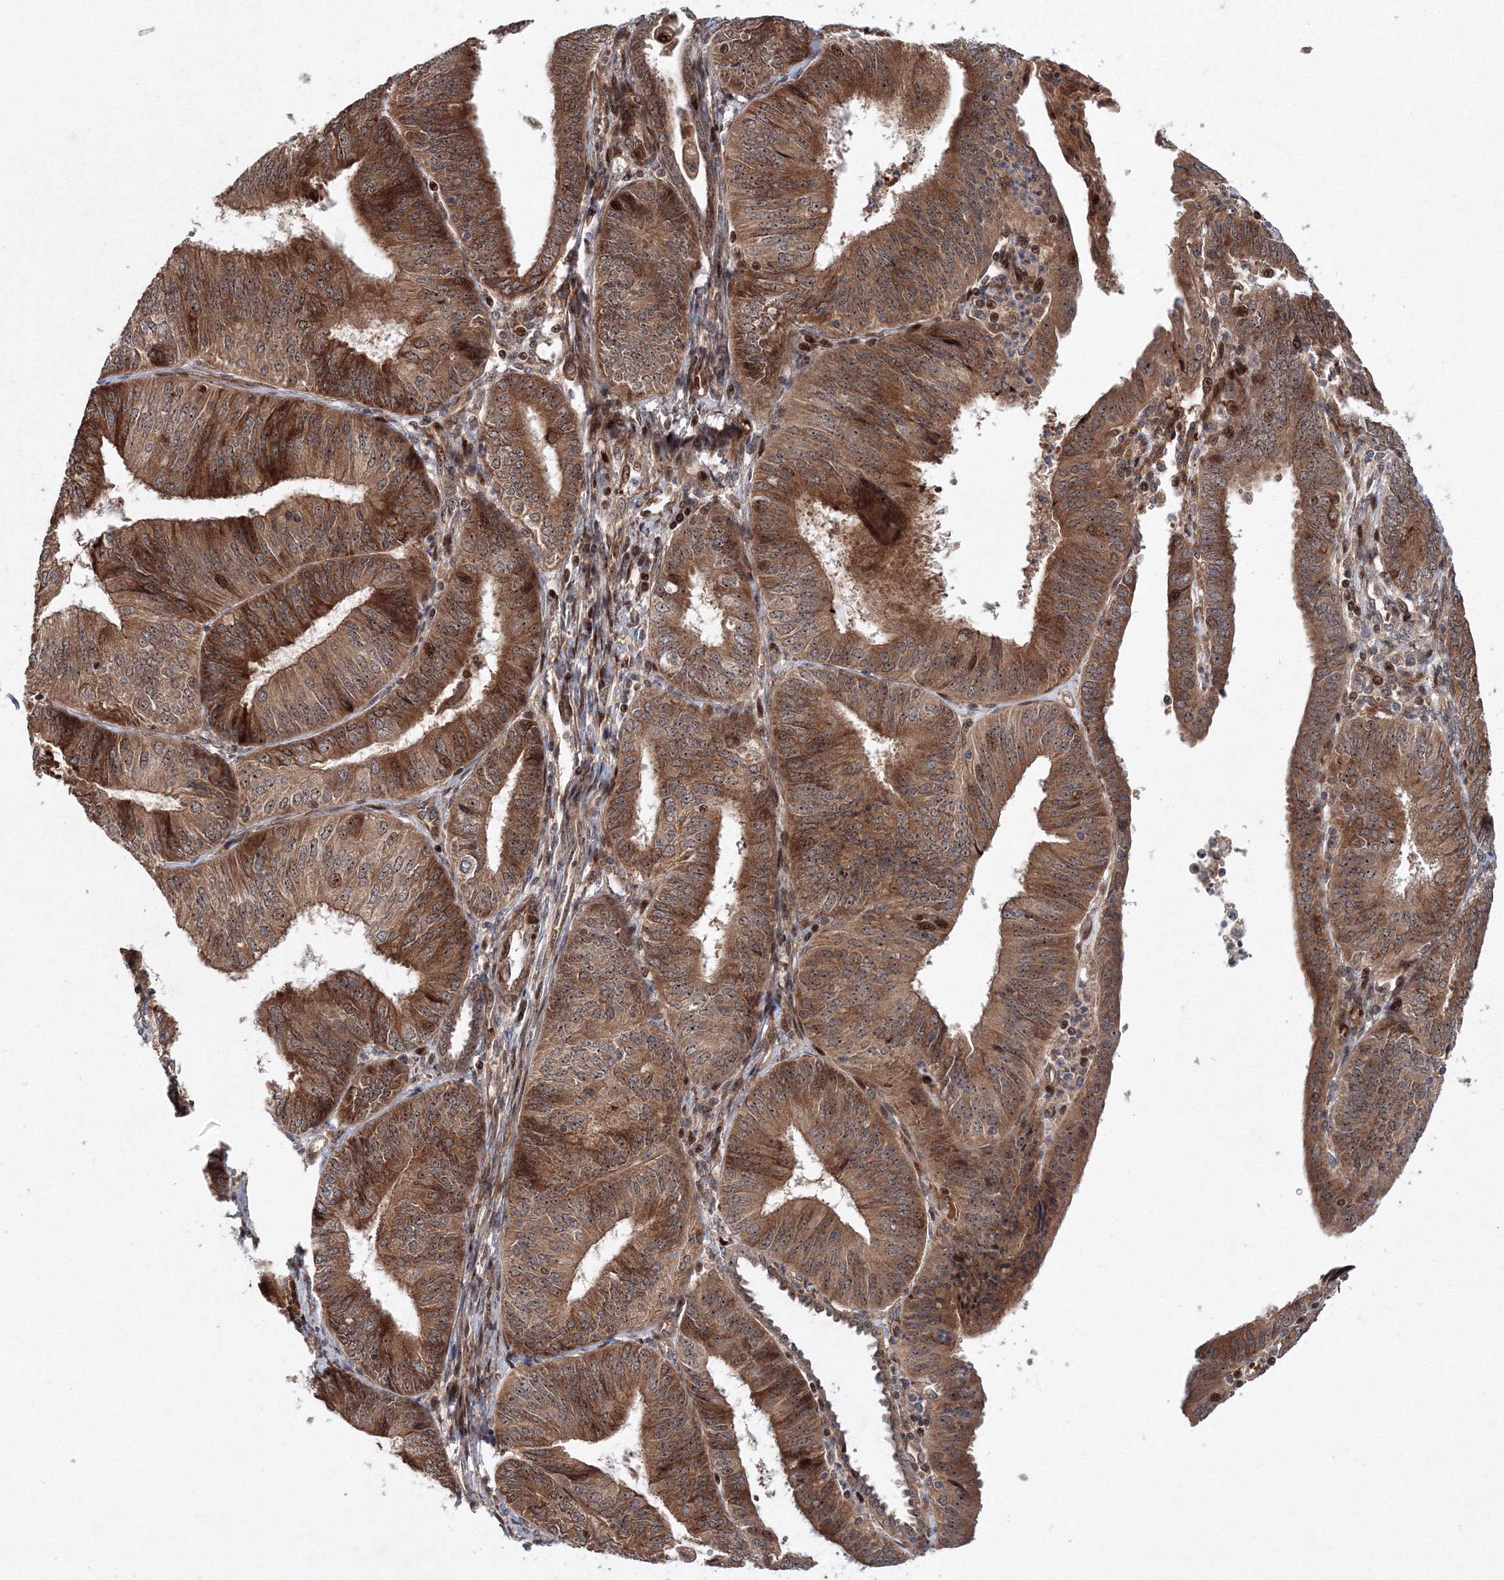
{"staining": {"intensity": "strong", "quantity": ">75%", "location": "cytoplasmic/membranous,nuclear"}, "tissue": "endometrial cancer", "cell_type": "Tumor cells", "image_type": "cancer", "snomed": [{"axis": "morphology", "description": "Adenocarcinoma, NOS"}, {"axis": "topography", "description": "Endometrium"}], "caption": "A micrograph of endometrial adenocarcinoma stained for a protein shows strong cytoplasmic/membranous and nuclear brown staining in tumor cells.", "gene": "ANKAR", "patient": {"sex": "female", "age": 58}}